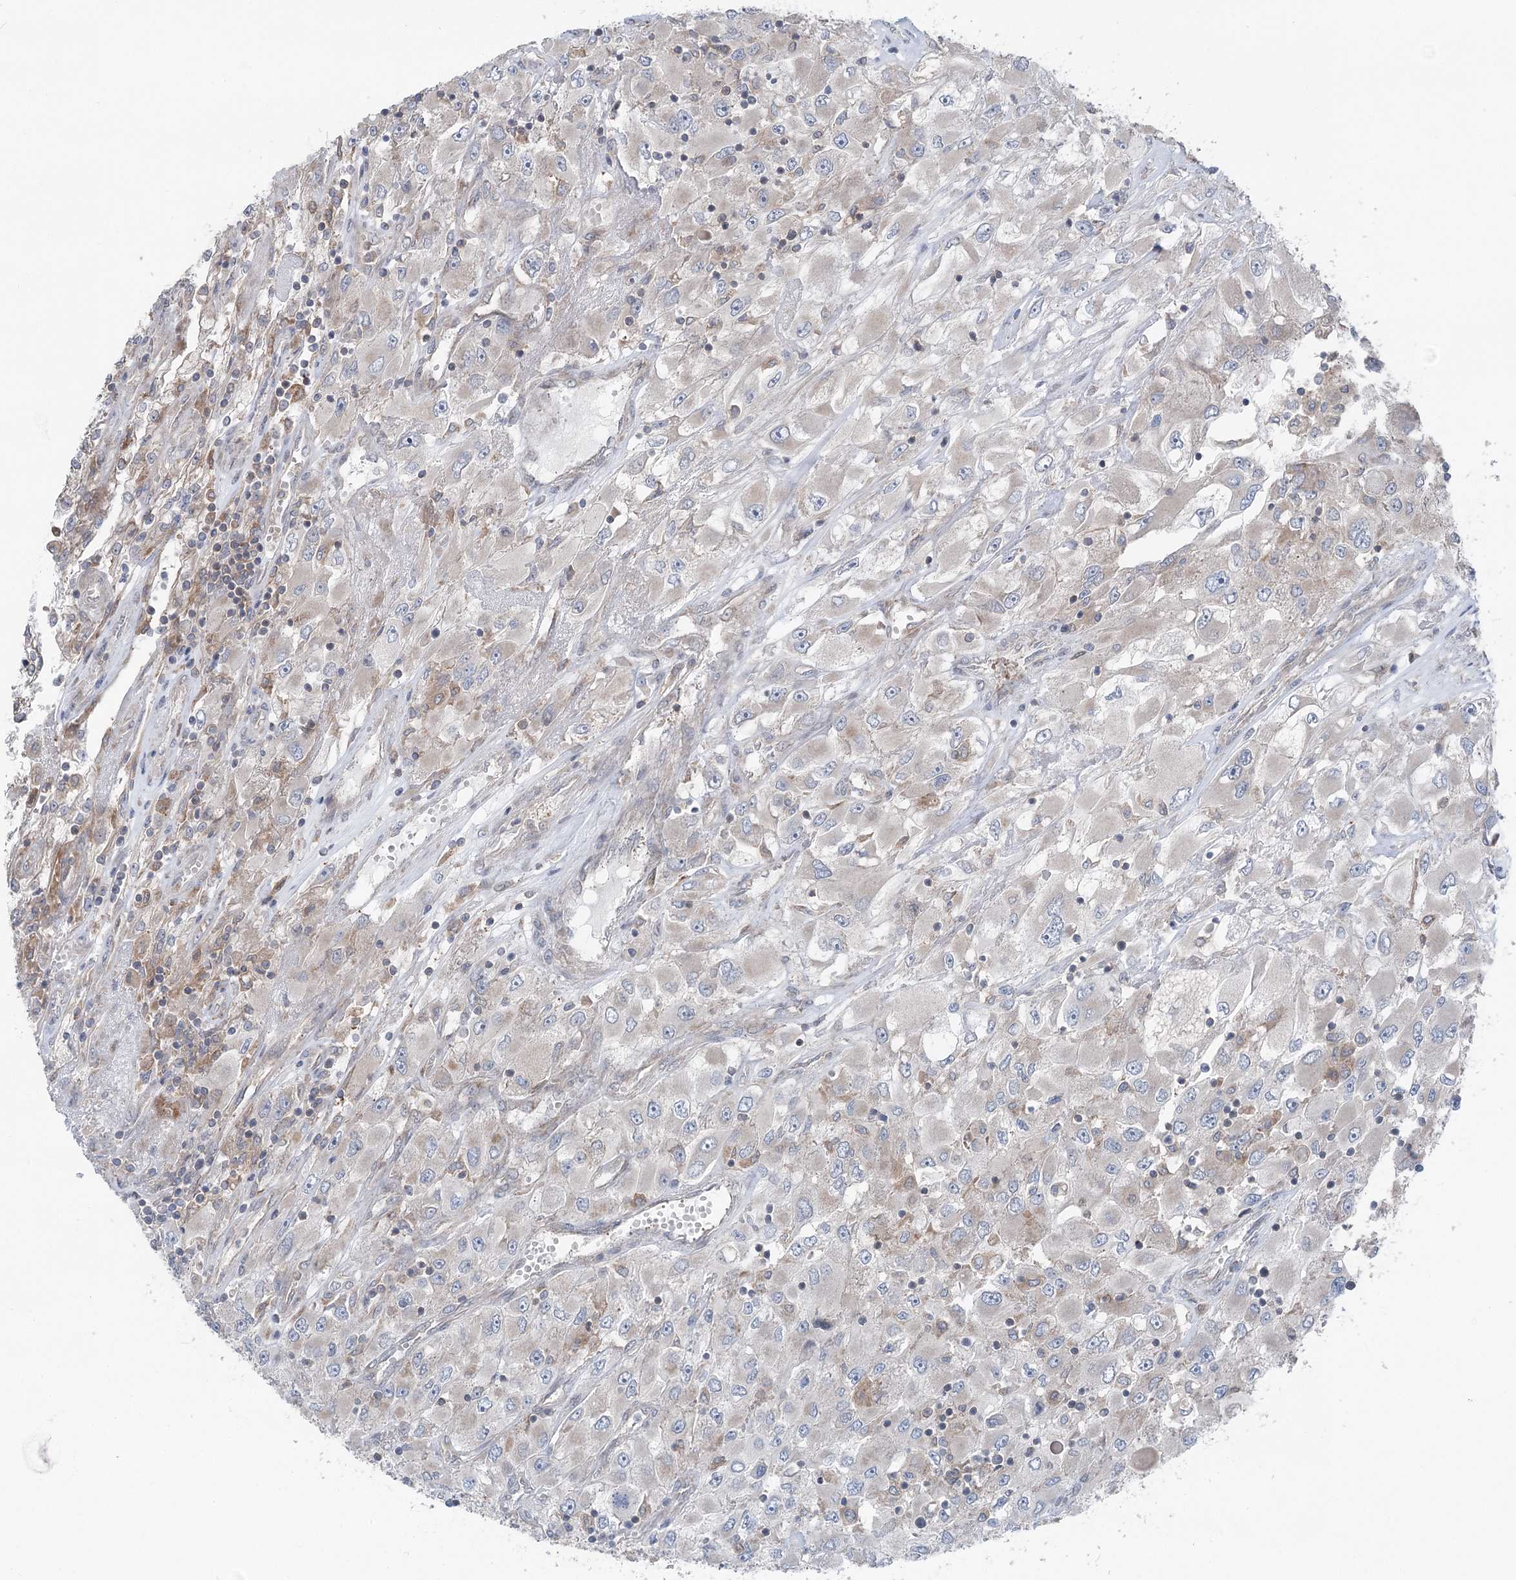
{"staining": {"intensity": "negative", "quantity": "none", "location": "none"}, "tissue": "renal cancer", "cell_type": "Tumor cells", "image_type": "cancer", "snomed": [{"axis": "morphology", "description": "Adenocarcinoma, NOS"}, {"axis": "topography", "description": "Kidney"}], "caption": "This is an IHC photomicrograph of human adenocarcinoma (renal). There is no positivity in tumor cells.", "gene": "PPP1R21", "patient": {"sex": "female", "age": 52}}